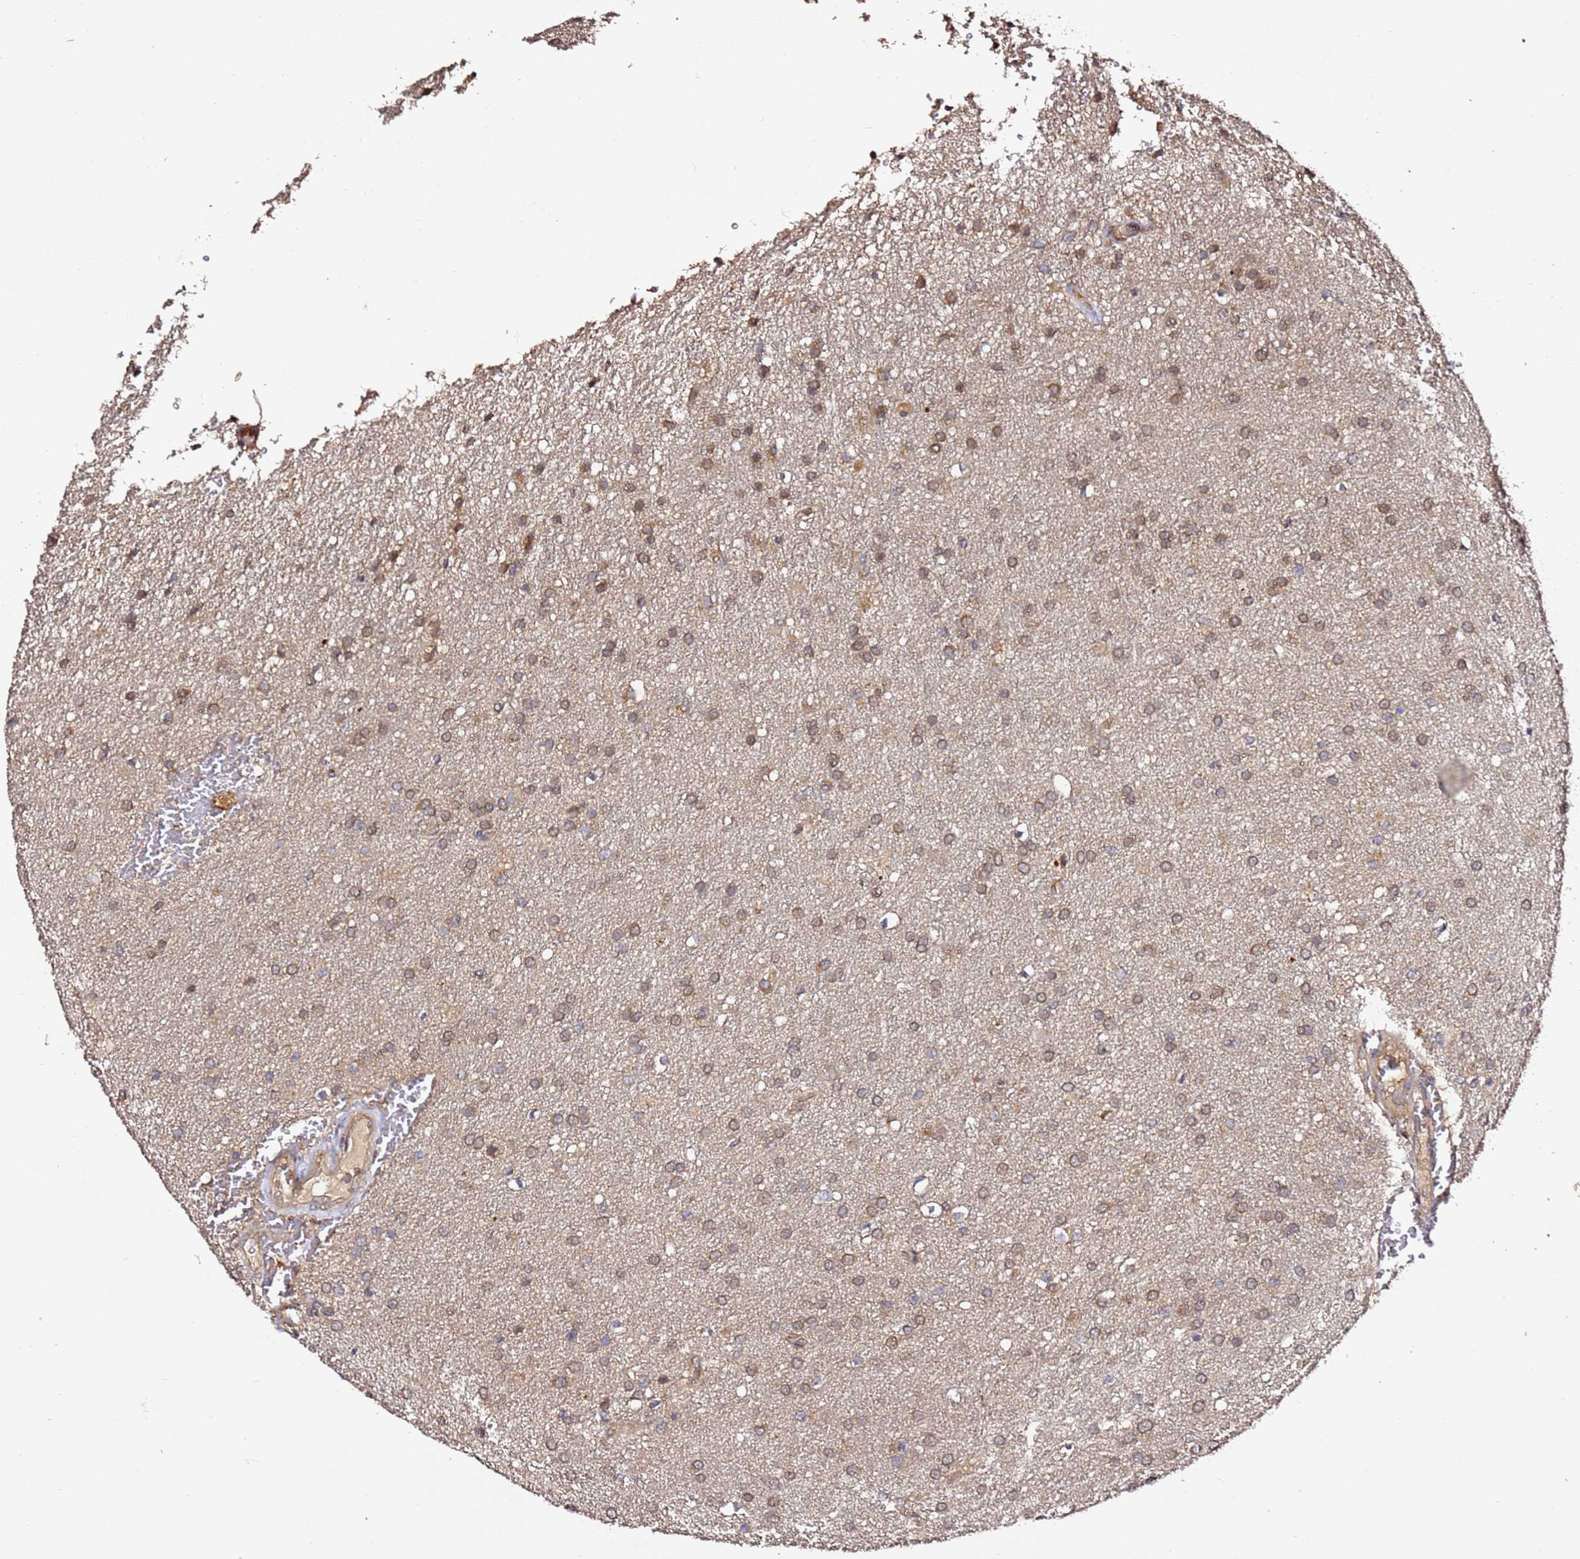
{"staining": {"intensity": "moderate", "quantity": ">75%", "location": "cytoplasmic/membranous"}, "tissue": "glioma", "cell_type": "Tumor cells", "image_type": "cancer", "snomed": [{"axis": "morphology", "description": "Glioma, malignant, Low grade"}, {"axis": "topography", "description": "Brain"}], "caption": "Glioma stained with DAB immunohistochemistry reveals medium levels of moderate cytoplasmic/membranous positivity in approximately >75% of tumor cells.", "gene": "ALG11", "patient": {"sex": "female", "age": 32}}